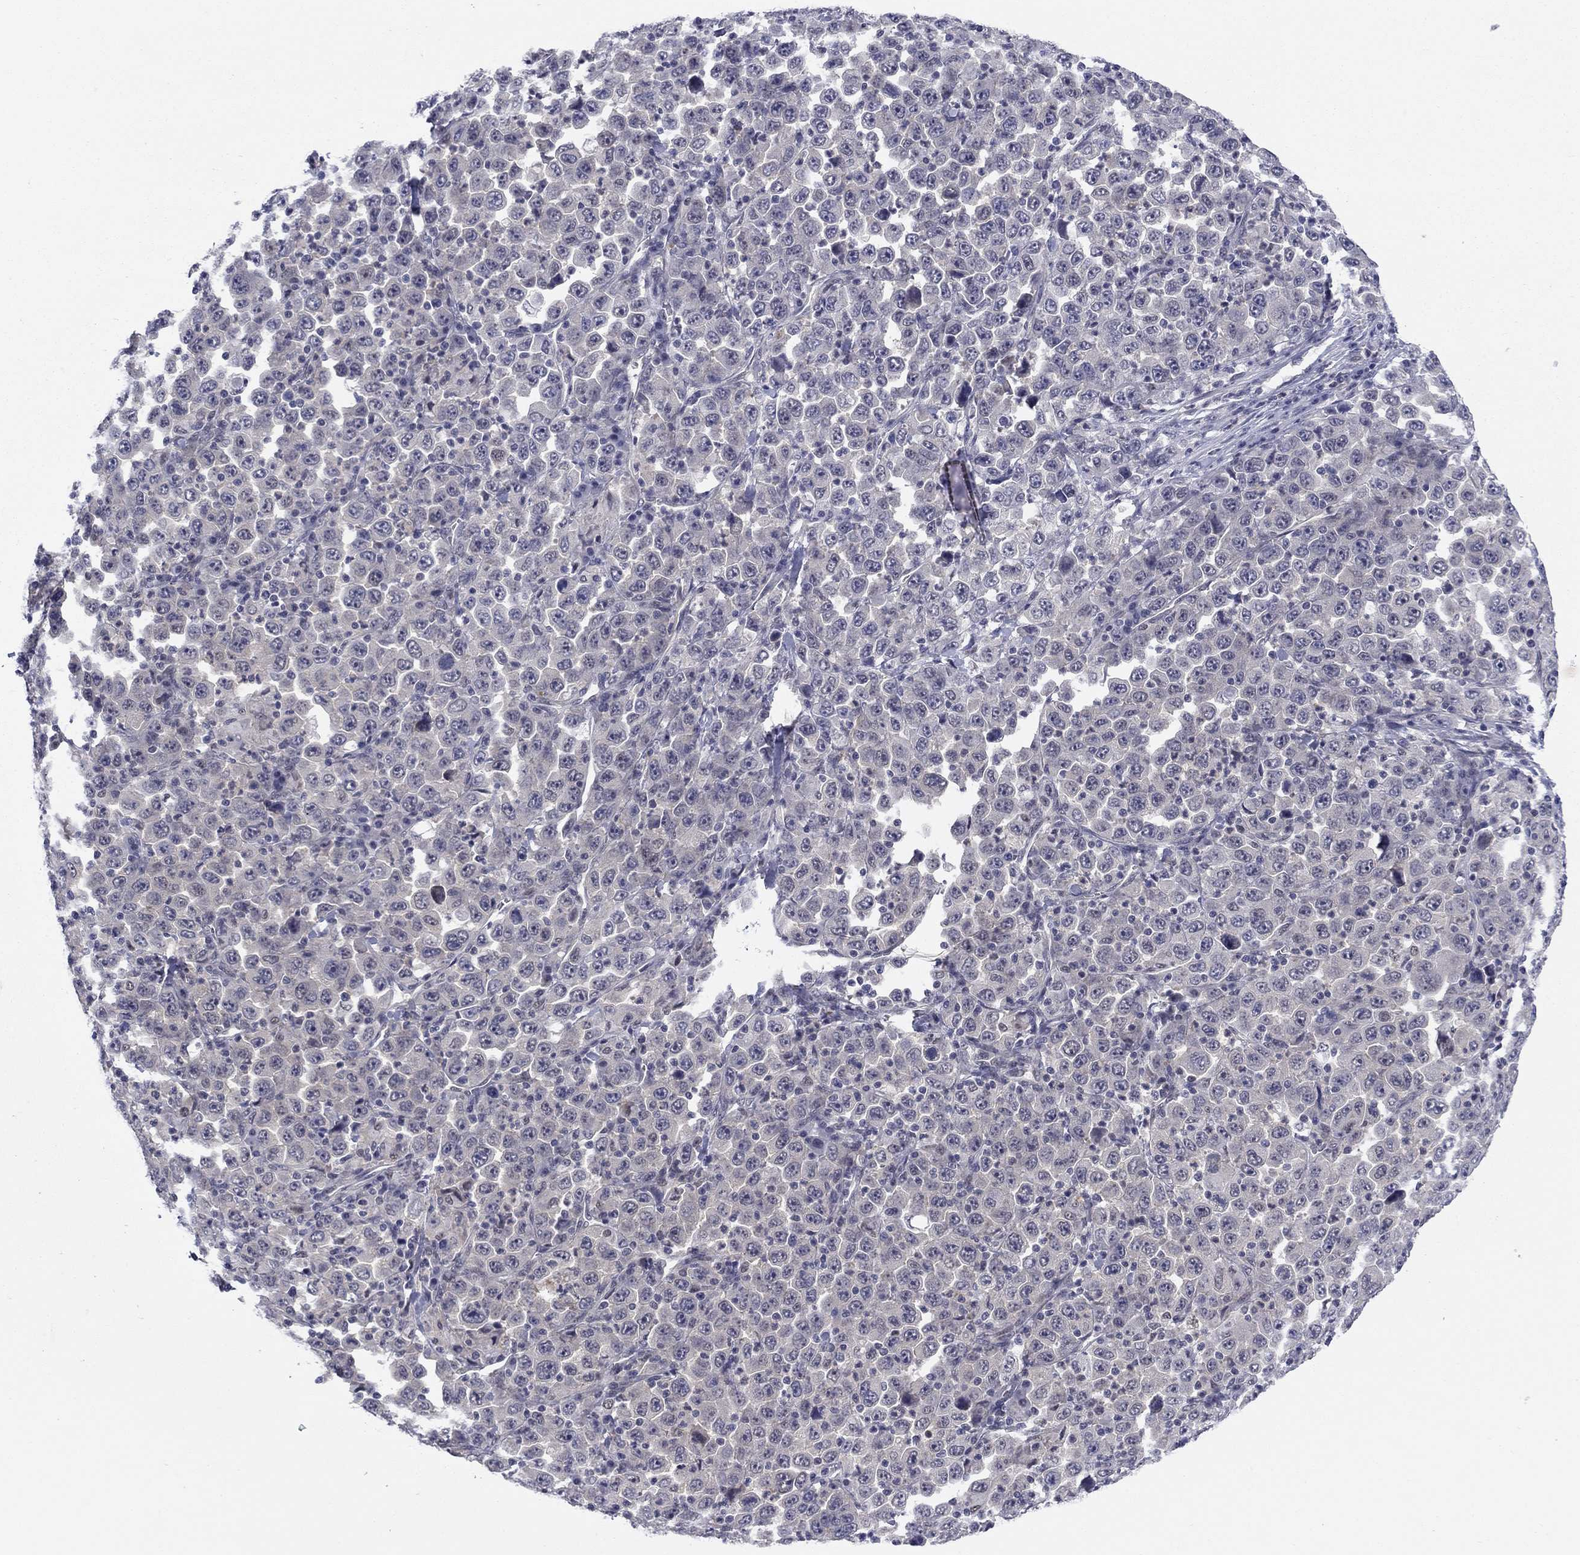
{"staining": {"intensity": "negative", "quantity": "none", "location": "none"}, "tissue": "stomach cancer", "cell_type": "Tumor cells", "image_type": "cancer", "snomed": [{"axis": "morphology", "description": "Normal tissue, NOS"}, {"axis": "morphology", "description": "Adenocarcinoma, NOS"}, {"axis": "topography", "description": "Stomach, upper"}, {"axis": "topography", "description": "Stomach"}], "caption": "There is no significant positivity in tumor cells of stomach cancer.", "gene": "TIGD4", "patient": {"sex": "male", "age": 59}}